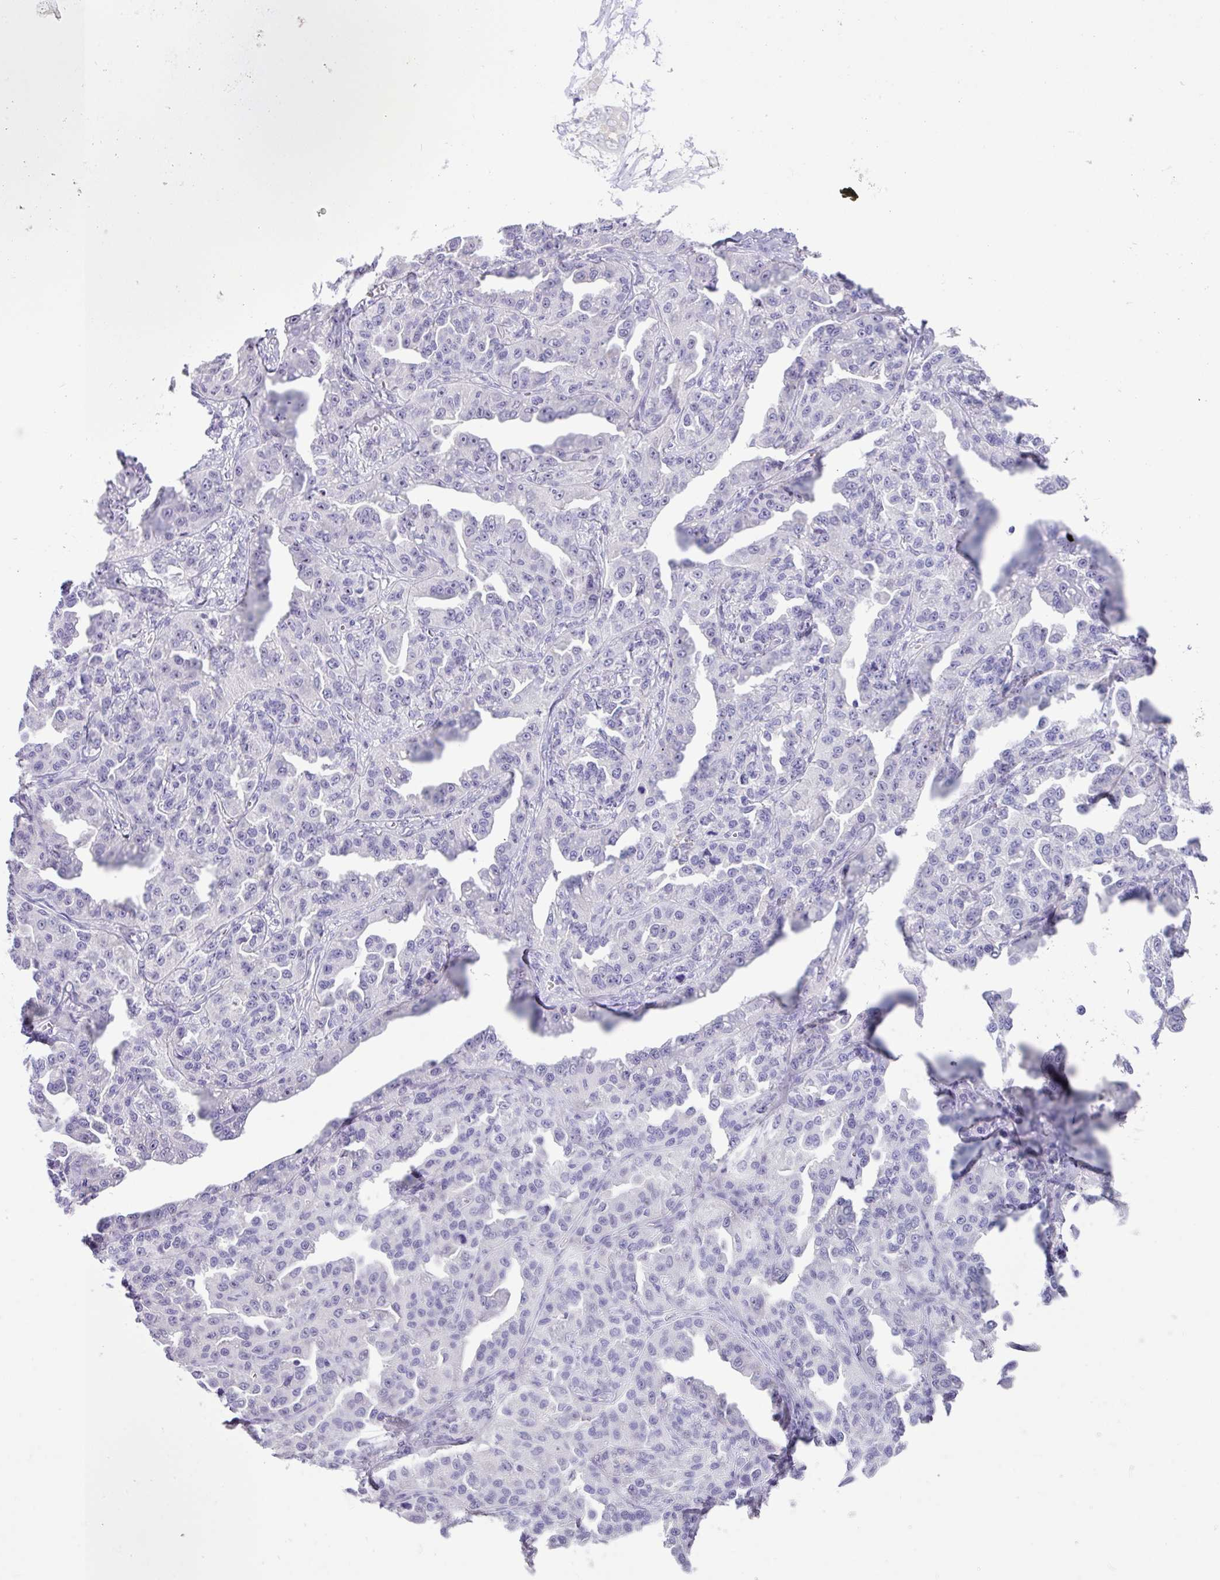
{"staining": {"intensity": "negative", "quantity": "none", "location": "none"}, "tissue": "ovarian cancer", "cell_type": "Tumor cells", "image_type": "cancer", "snomed": [{"axis": "morphology", "description": "Cystadenocarcinoma, serous, NOS"}, {"axis": "topography", "description": "Ovary"}], "caption": "This is an immunohistochemistry photomicrograph of ovarian cancer. There is no expression in tumor cells.", "gene": "MRM2", "patient": {"sex": "female", "age": 75}}